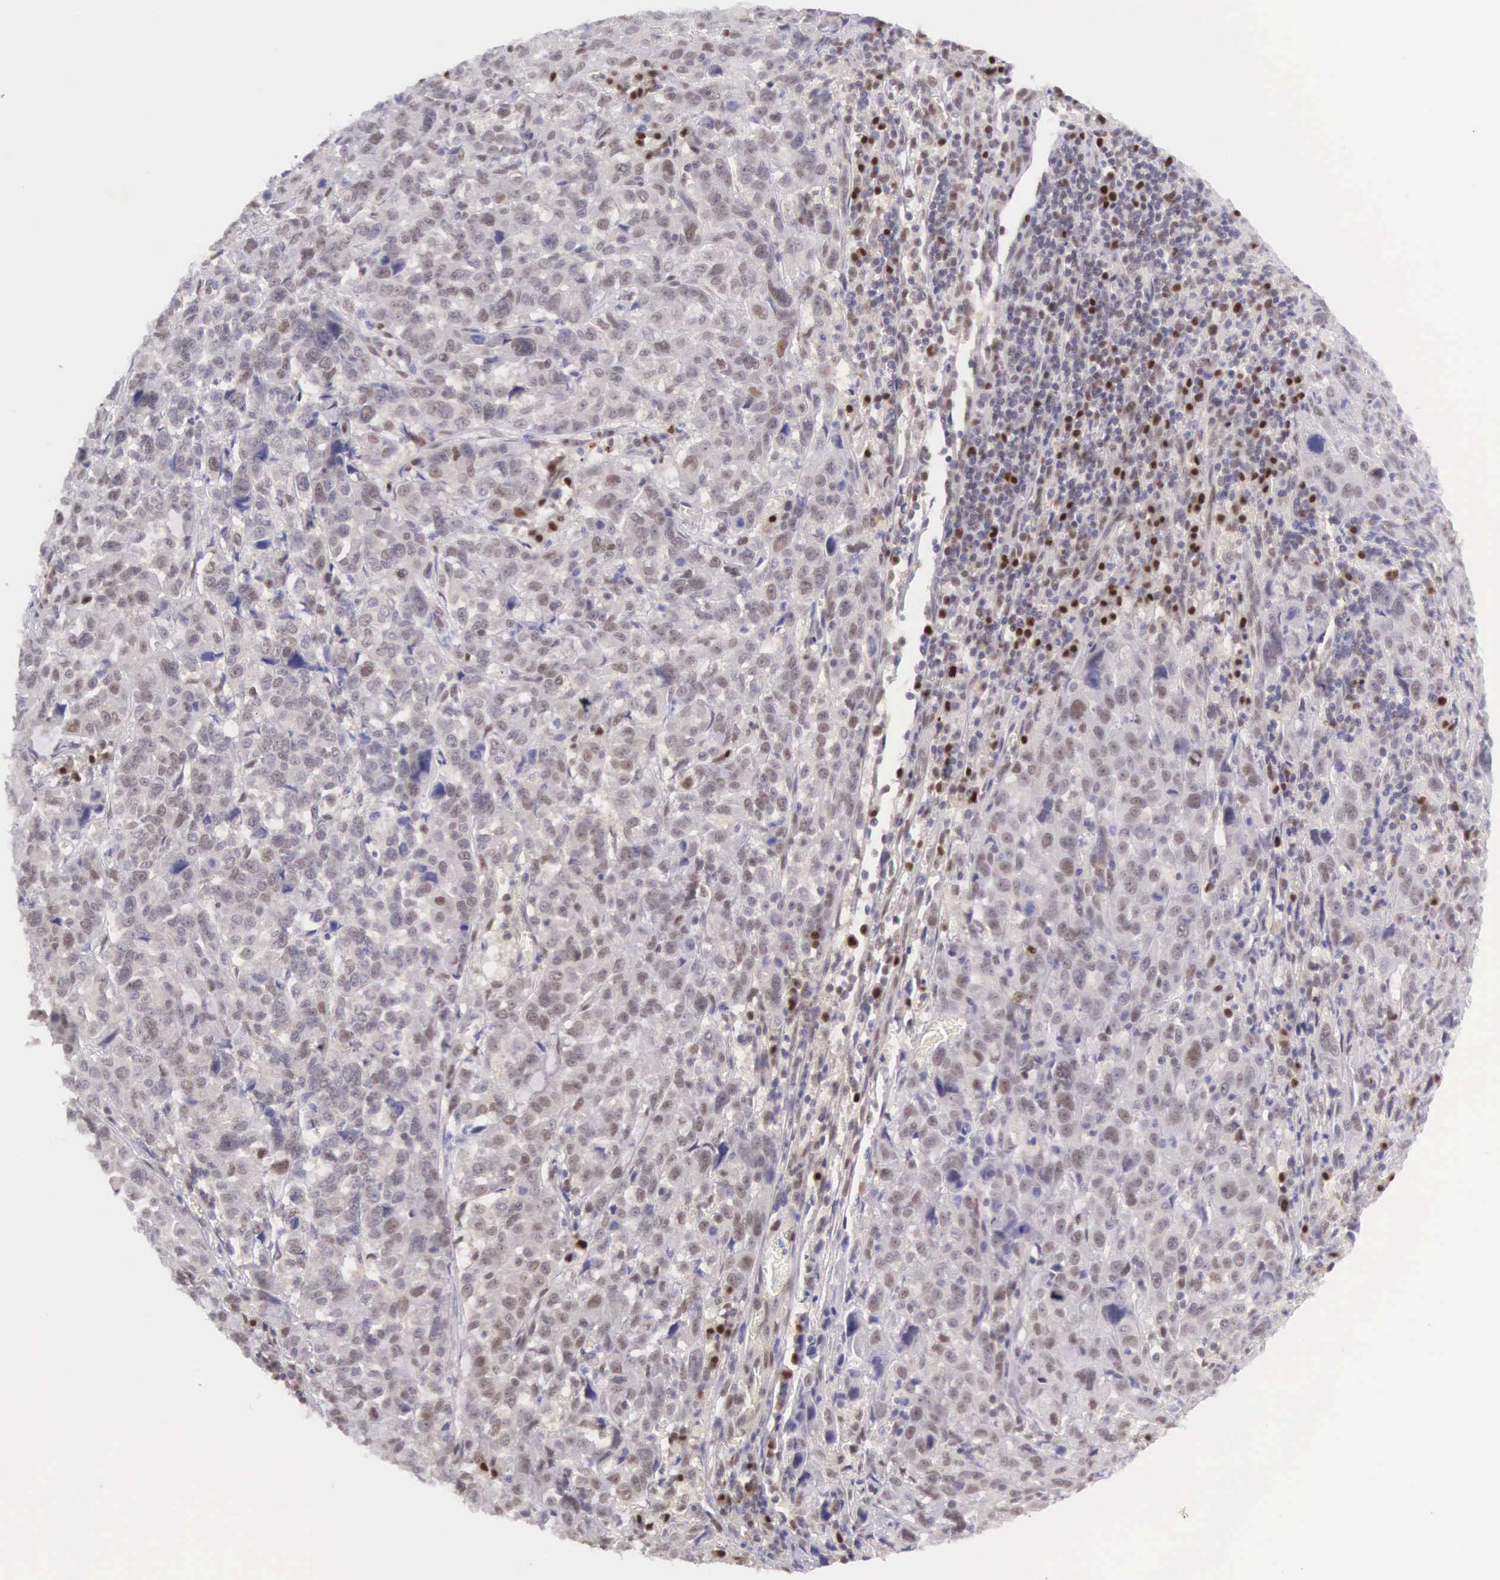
{"staining": {"intensity": "weak", "quantity": "25%-75%", "location": "nuclear"}, "tissue": "pancreatic cancer", "cell_type": "Tumor cells", "image_type": "cancer", "snomed": [{"axis": "morphology", "description": "Adenocarcinoma, NOS"}, {"axis": "topography", "description": "Pancreas"}], "caption": "Pancreatic adenocarcinoma stained with a protein marker shows weak staining in tumor cells.", "gene": "CCDC117", "patient": {"sex": "female", "age": 52}}